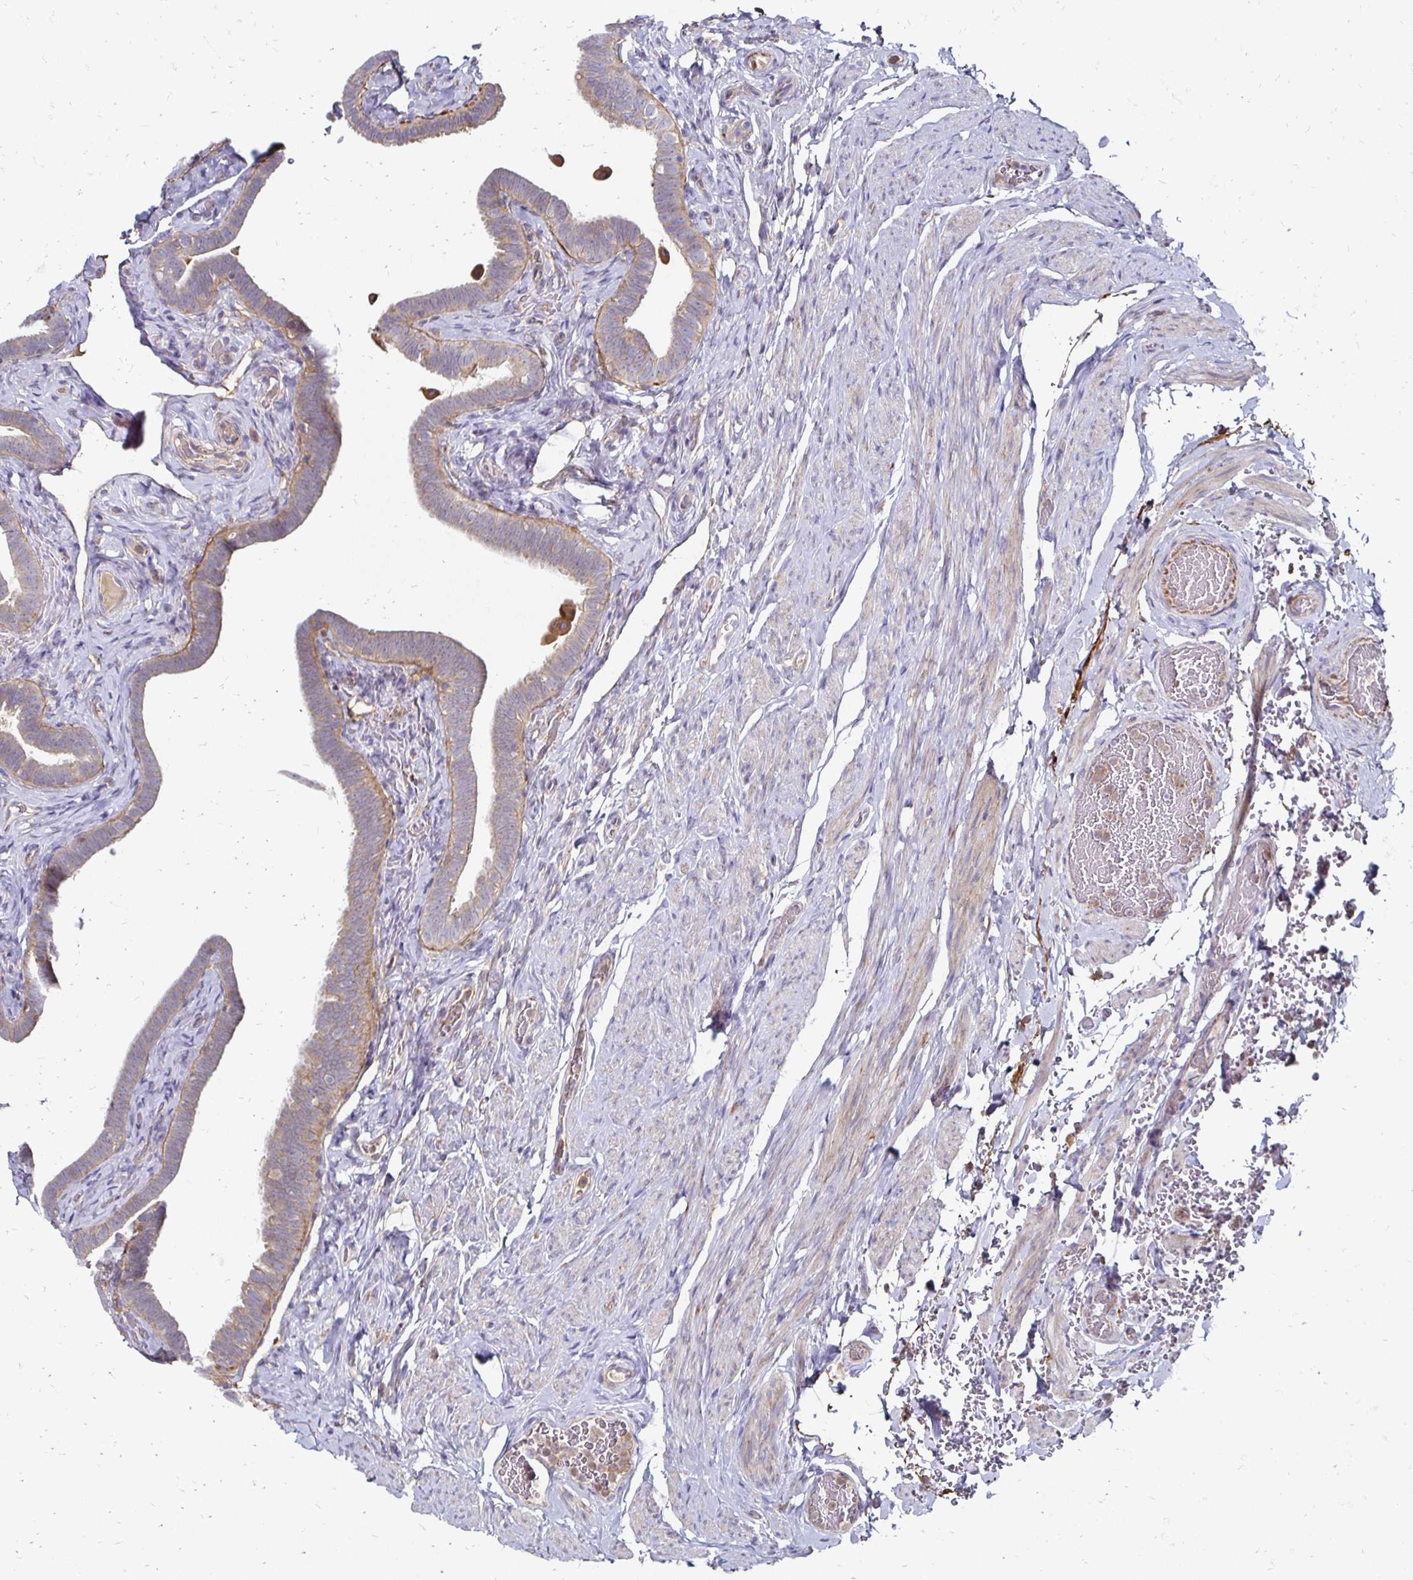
{"staining": {"intensity": "weak", "quantity": ">75%", "location": "cytoplasmic/membranous"}, "tissue": "fallopian tube", "cell_type": "Glandular cells", "image_type": "normal", "snomed": [{"axis": "morphology", "description": "Normal tissue, NOS"}, {"axis": "topography", "description": "Fallopian tube"}], "caption": "Protein staining displays weak cytoplasmic/membranous positivity in about >75% of glandular cells in normal fallopian tube. (Stains: DAB in brown, nuclei in blue, Microscopy: brightfield microscopy at high magnification).", "gene": "NCSTN", "patient": {"sex": "female", "age": 69}}